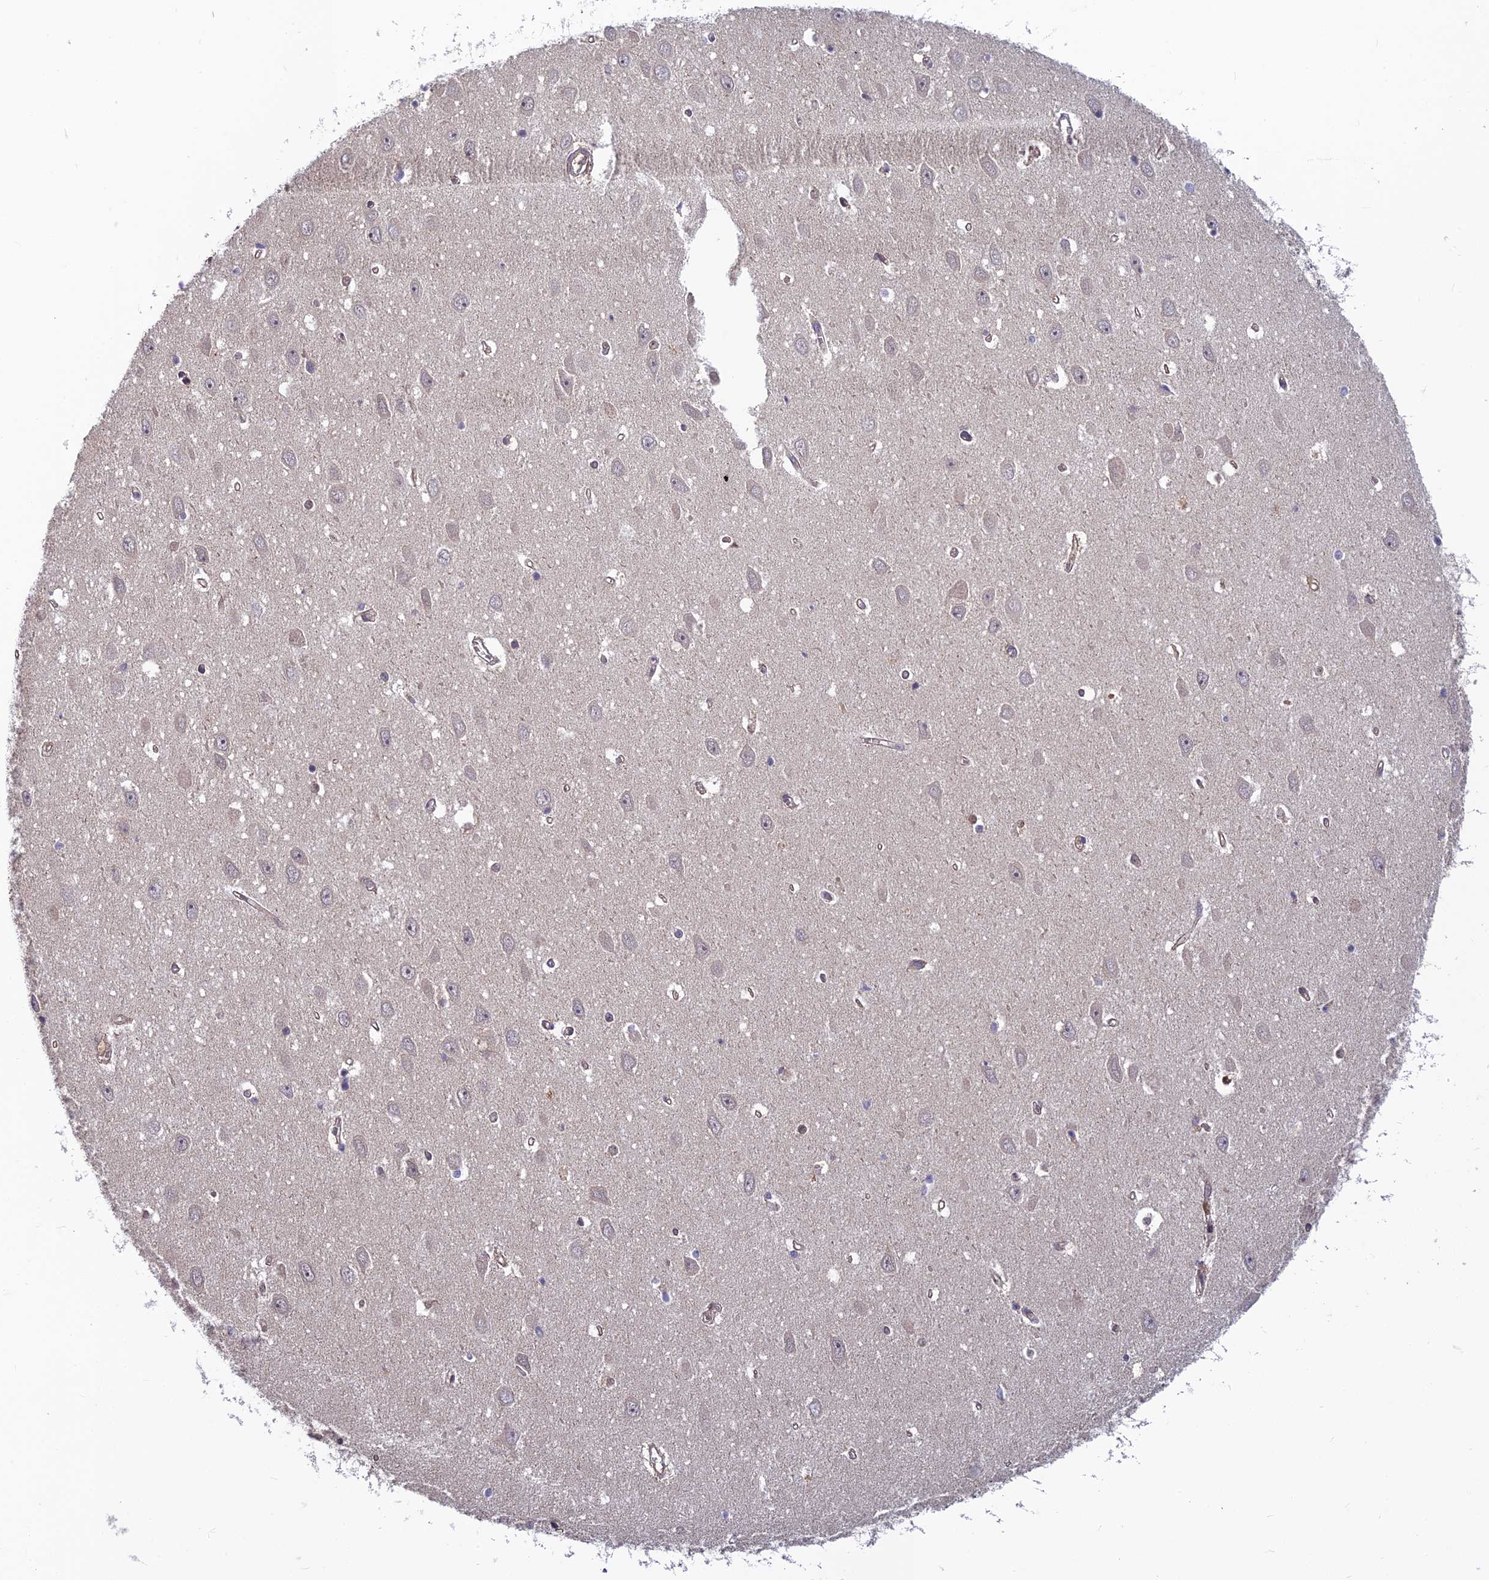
{"staining": {"intensity": "negative", "quantity": "none", "location": "none"}, "tissue": "hippocampus", "cell_type": "Glial cells", "image_type": "normal", "snomed": [{"axis": "morphology", "description": "Normal tissue, NOS"}, {"axis": "topography", "description": "Hippocampus"}], "caption": "Histopathology image shows no protein positivity in glial cells of normal hippocampus. The staining is performed using DAB (3,3'-diaminobenzidine) brown chromogen with nuclei counter-stained in using hematoxylin.", "gene": "PIKFYVE", "patient": {"sex": "female", "age": 64}}